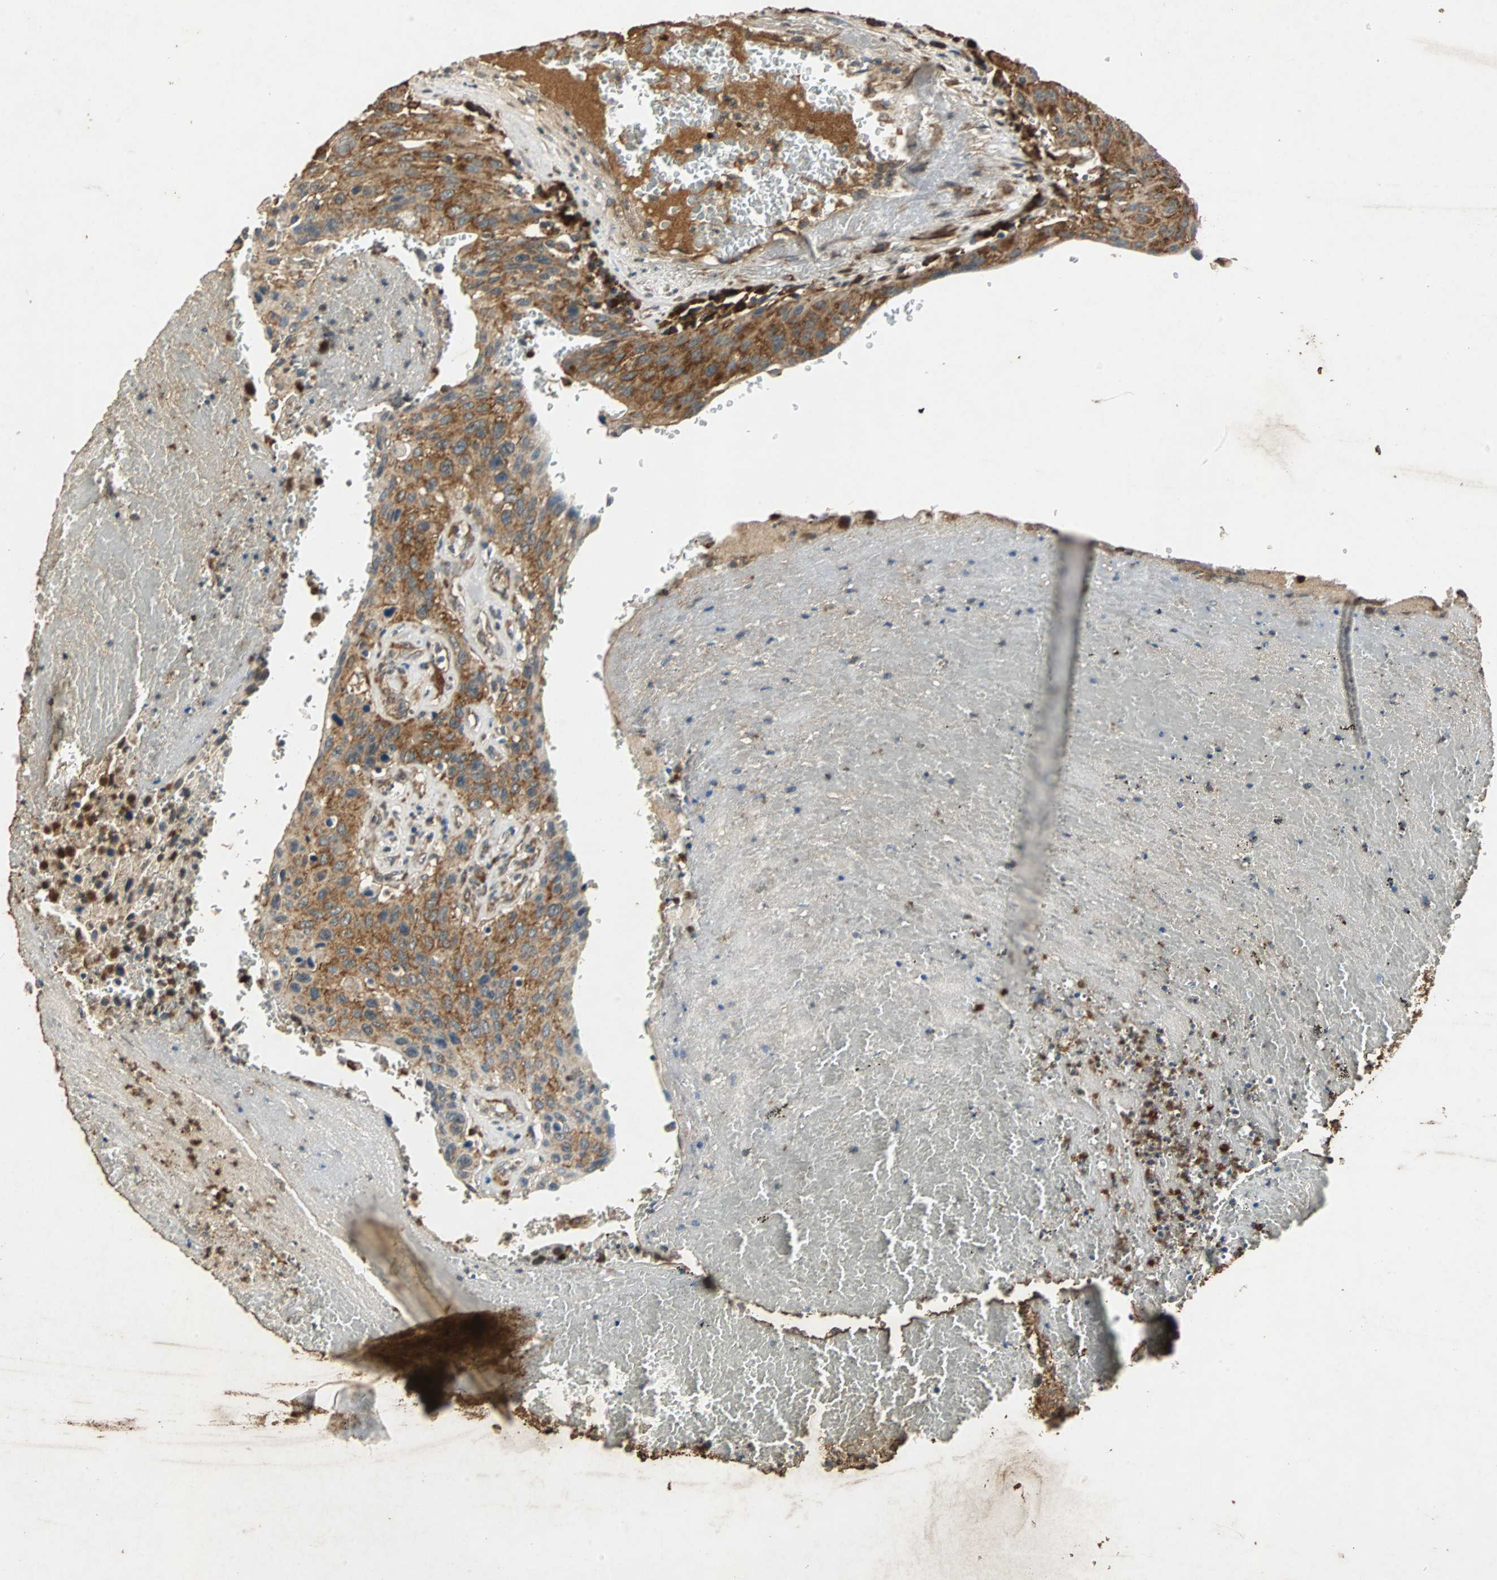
{"staining": {"intensity": "strong", "quantity": ">75%", "location": "cytoplasmic/membranous"}, "tissue": "urothelial cancer", "cell_type": "Tumor cells", "image_type": "cancer", "snomed": [{"axis": "morphology", "description": "Urothelial carcinoma, High grade"}, {"axis": "topography", "description": "Urinary bladder"}], "caption": "This is a micrograph of immunohistochemistry staining of urothelial carcinoma (high-grade), which shows strong staining in the cytoplasmic/membranous of tumor cells.", "gene": "NAA10", "patient": {"sex": "male", "age": 66}}